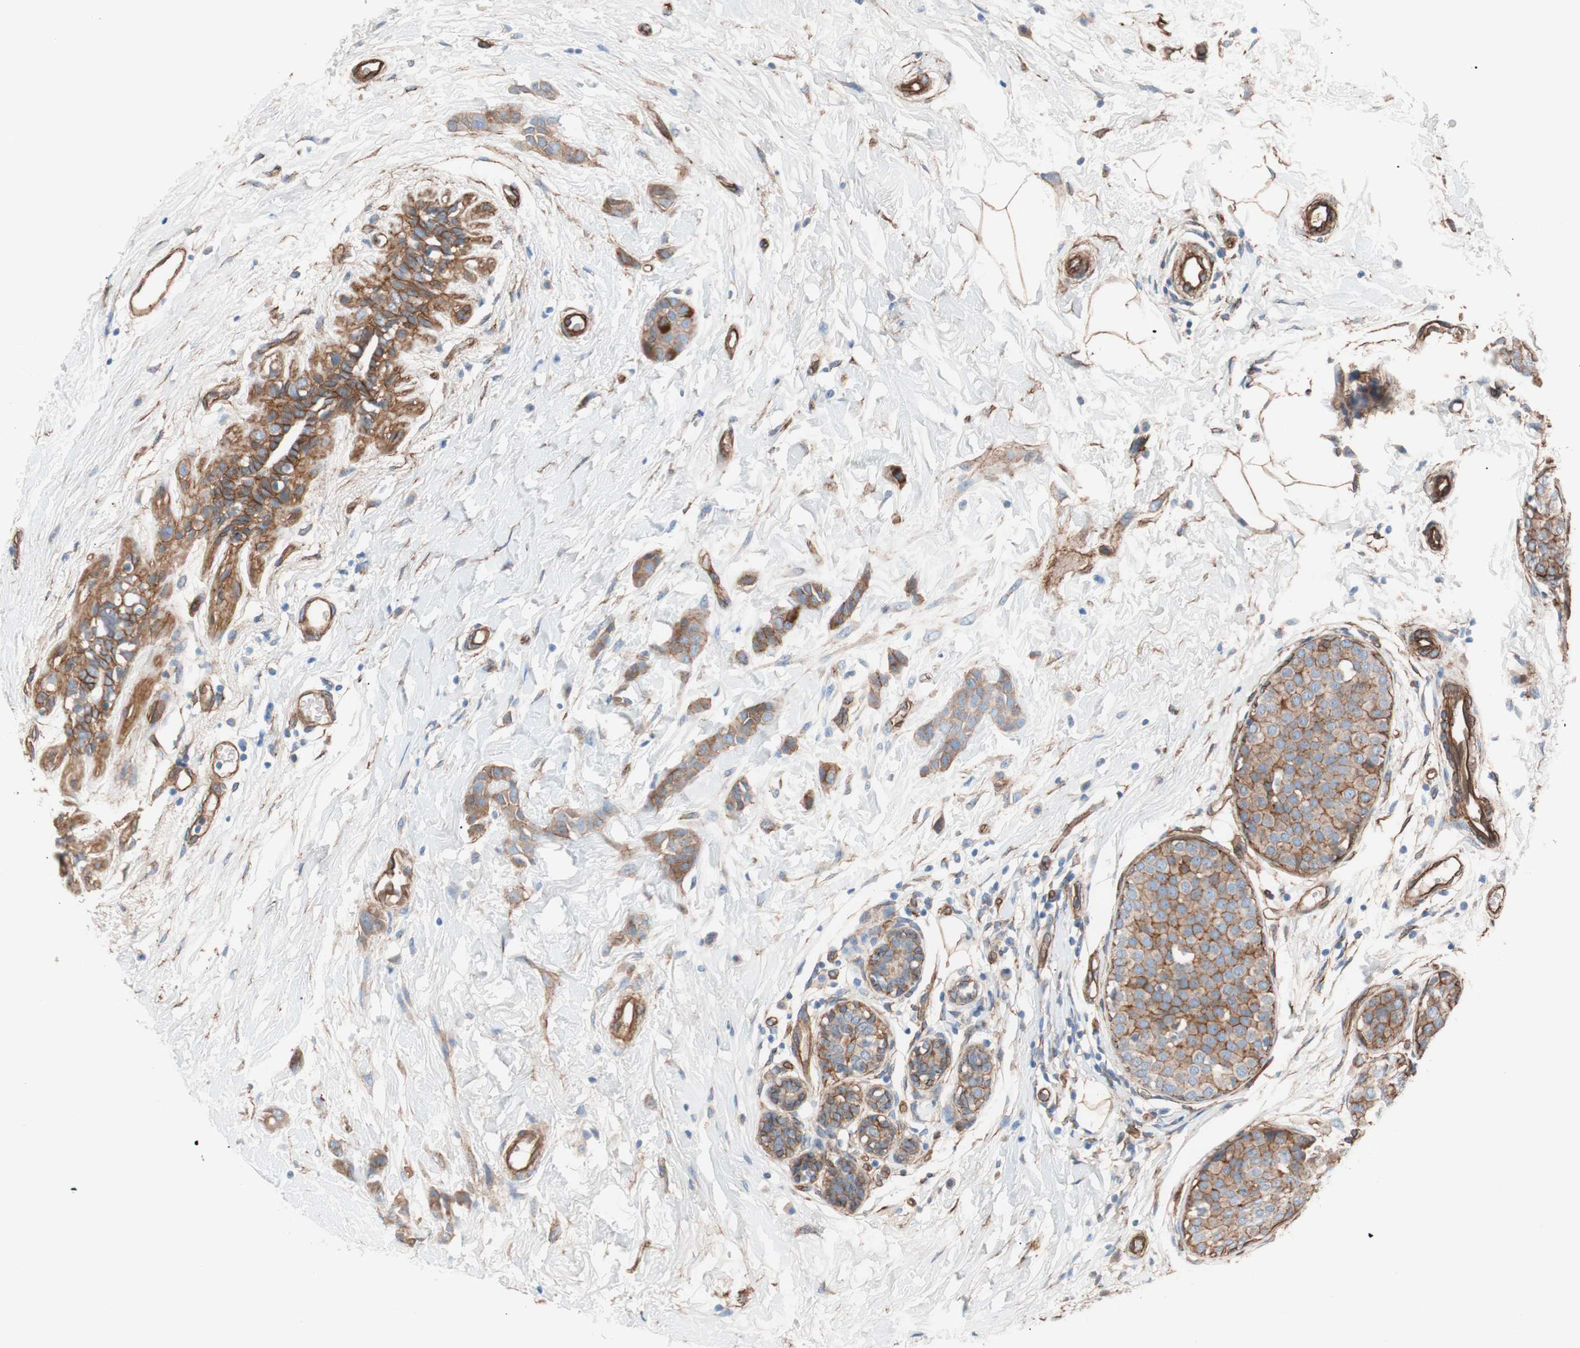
{"staining": {"intensity": "weak", "quantity": ">75%", "location": "cytoplasmic/membranous"}, "tissue": "breast cancer", "cell_type": "Tumor cells", "image_type": "cancer", "snomed": [{"axis": "morphology", "description": "Lobular carcinoma, in situ"}, {"axis": "morphology", "description": "Lobular carcinoma"}, {"axis": "topography", "description": "Breast"}], "caption": "Immunohistochemical staining of human breast cancer (lobular carcinoma) exhibits low levels of weak cytoplasmic/membranous positivity in about >75% of tumor cells.", "gene": "SPINT1", "patient": {"sex": "female", "age": 41}}